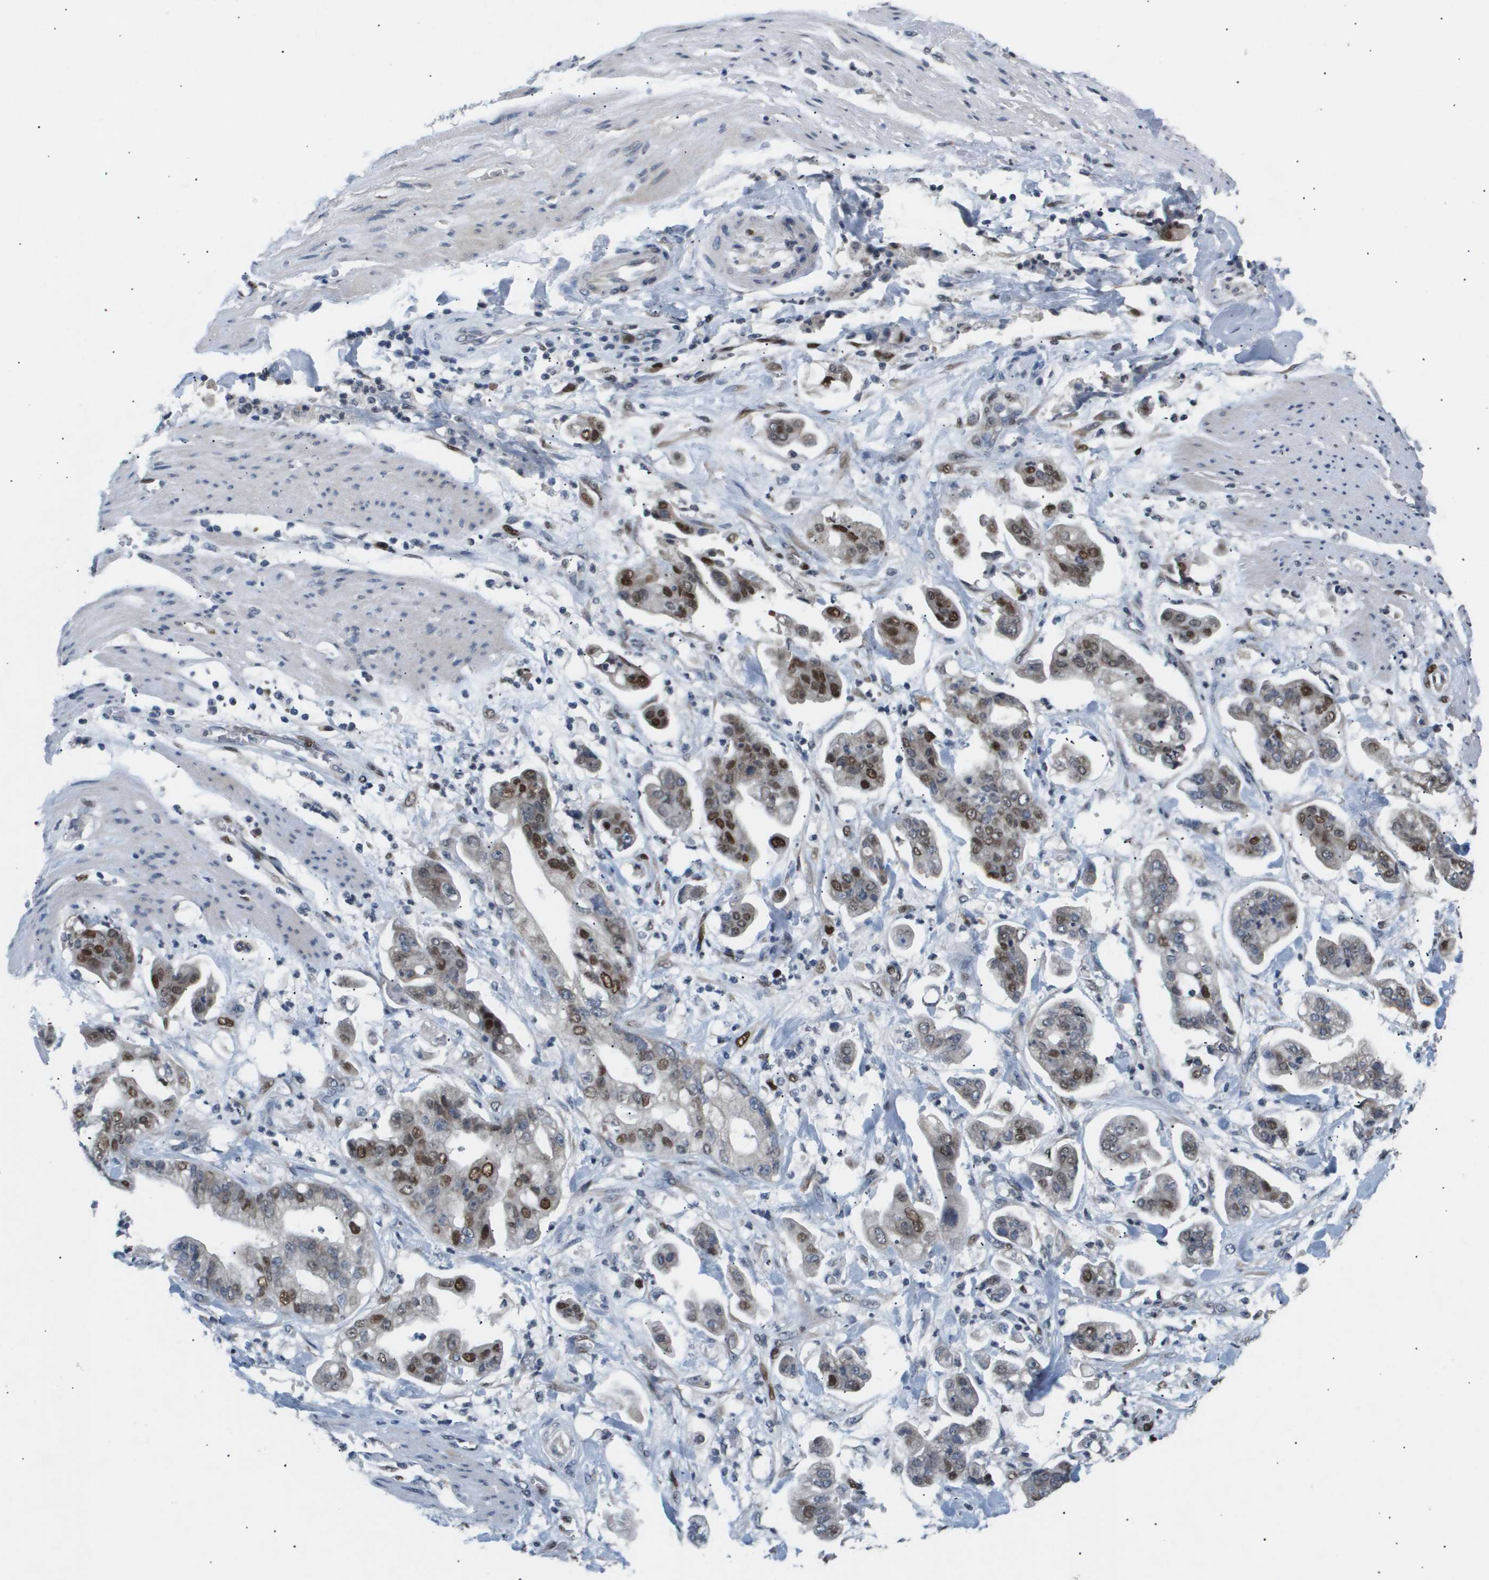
{"staining": {"intensity": "strong", "quantity": "<25%", "location": "nuclear"}, "tissue": "stomach cancer", "cell_type": "Tumor cells", "image_type": "cancer", "snomed": [{"axis": "morphology", "description": "Adenocarcinoma, NOS"}, {"axis": "topography", "description": "Stomach"}], "caption": "A brown stain labels strong nuclear staining of a protein in adenocarcinoma (stomach) tumor cells.", "gene": "ANAPC2", "patient": {"sex": "male", "age": 62}}